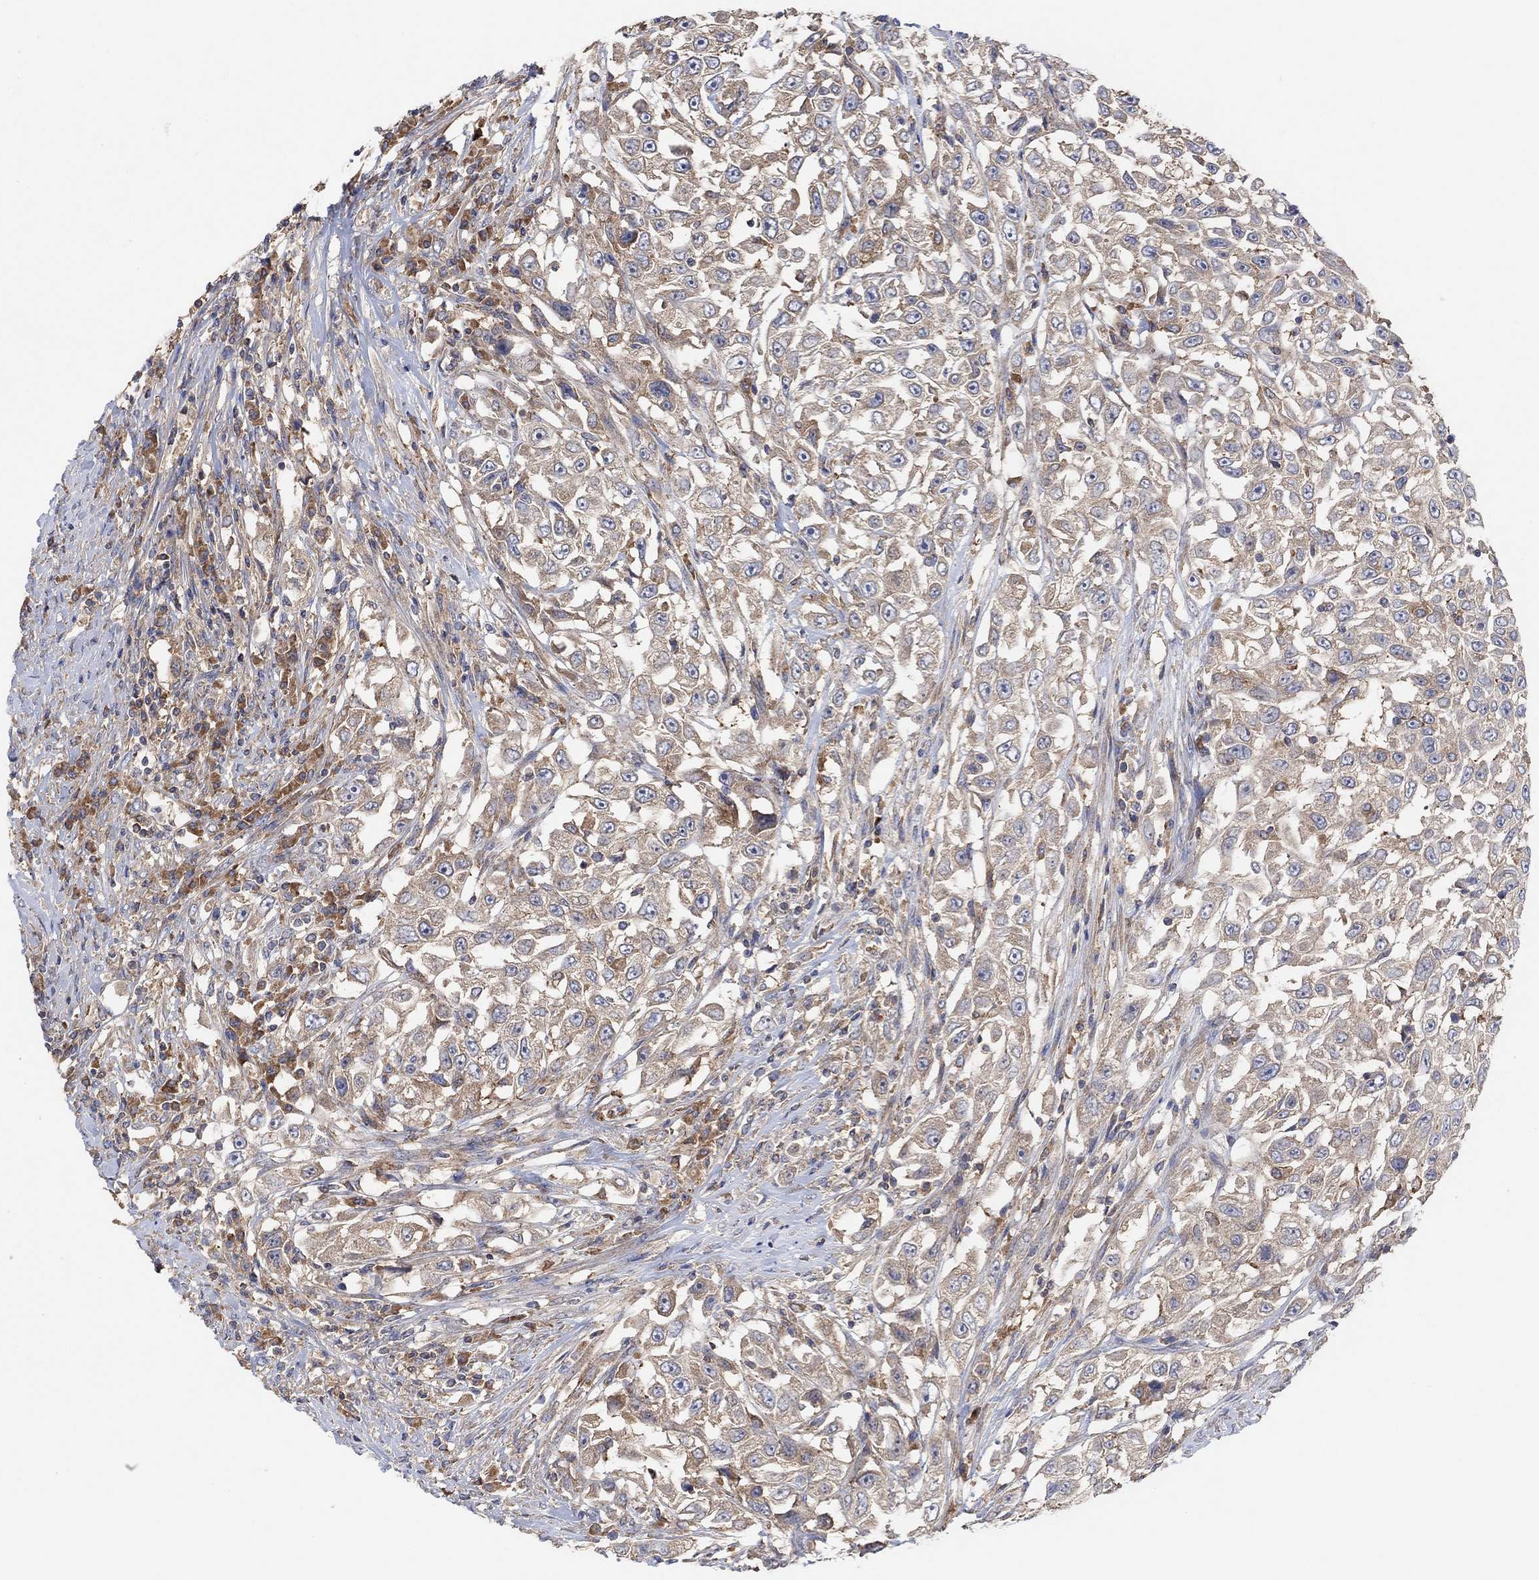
{"staining": {"intensity": "weak", "quantity": ">75%", "location": "cytoplasmic/membranous"}, "tissue": "urothelial cancer", "cell_type": "Tumor cells", "image_type": "cancer", "snomed": [{"axis": "morphology", "description": "Urothelial carcinoma, High grade"}, {"axis": "topography", "description": "Urinary bladder"}], "caption": "High-grade urothelial carcinoma stained for a protein (brown) shows weak cytoplasmic/membranous positive positivity in about >75% of tumor cells.", "gene": "BLOC1S3", "patient": {"sex": "female", "age": 56}}